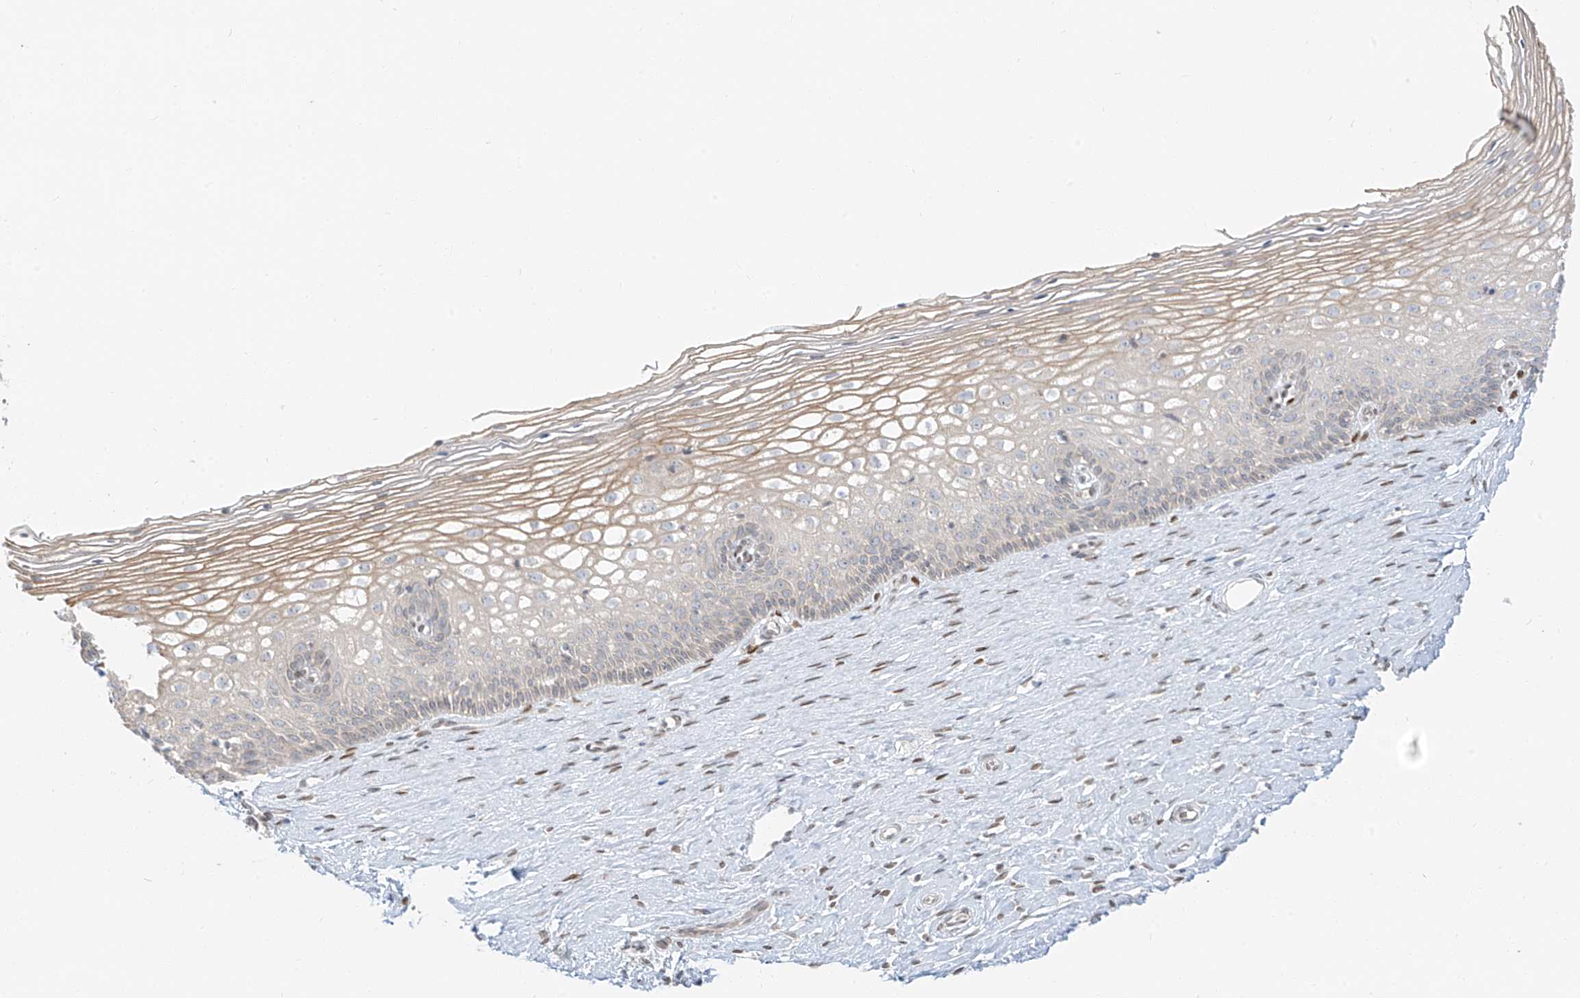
{"staining": {"intensity": "negative", "quantity": "none", "location": "none"}, "tissue": "cervix", "cell_type": "Glandular cells", "image_type": "normal", "snomed": [{"axis": "morphology", "description": "Normal tissue, NOS"}, {"axis": "topography", "description": "Cervix"}], "caption": "Protein analysis of benign cervix shows no significant expression in glandular cells. Brightfield microscopy of IHC stained with DAB (brown) and hematoxylin (blue), captured at high magnification.", "gene": "ZNF774", "patient": {"sex": "female", "age": 33}}